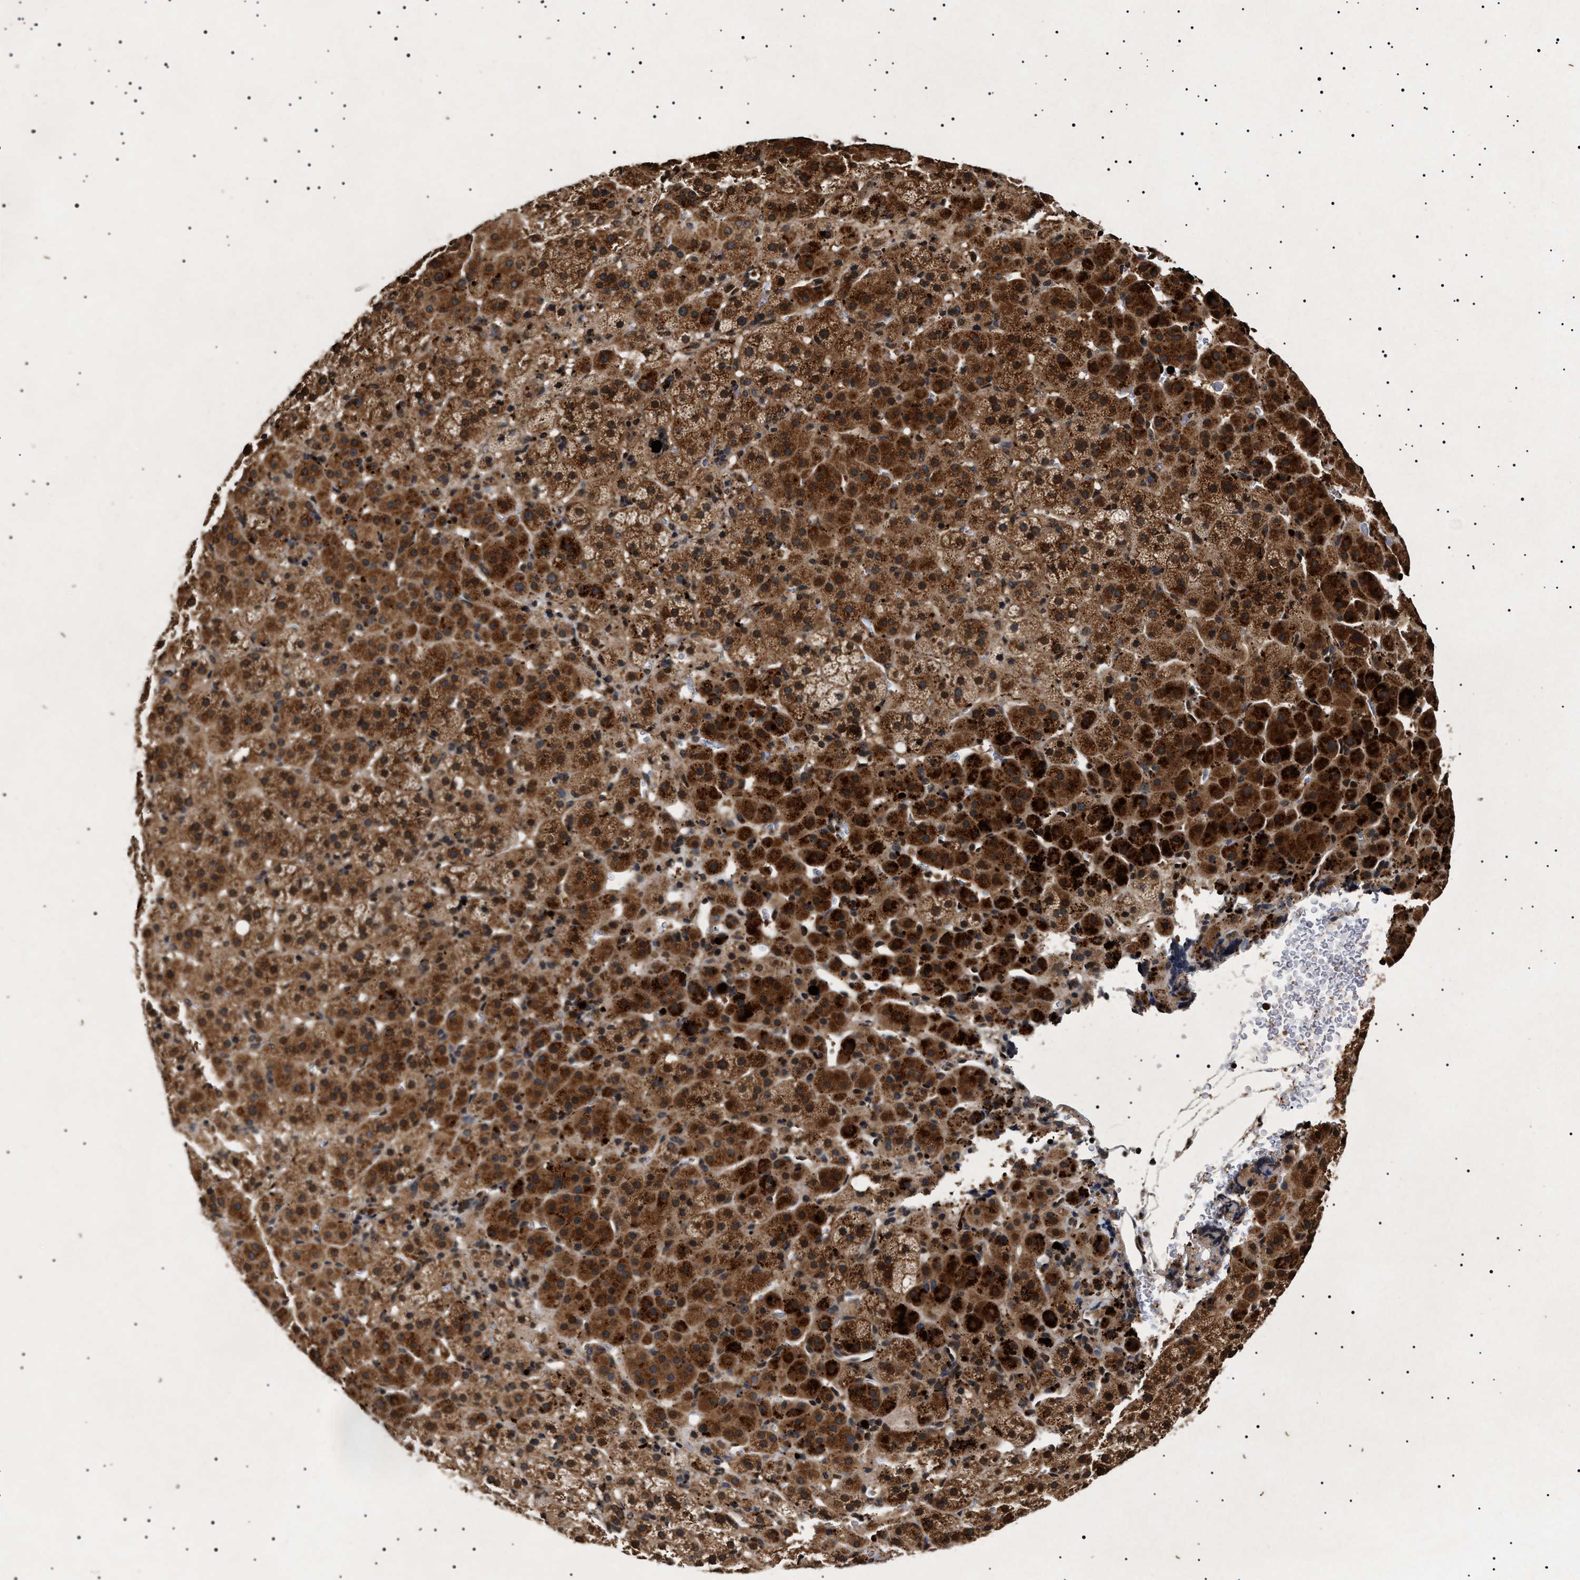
{"staining": {"intensity": "strong", "quantity": ">75%", "location": "cytoplasmic/membranous"}, "tissue": "adrenal gland", "cell_type": "Glandular cells", "image_type": "normal", "snomed": [{"axis": "morphology", "description": "Normal tissue, NOS"}, {"axis": "topography", "description": "Adrenal gland"}], "caption": "Immunohistochemical staining of normal adrenal gland displays strong cytoplasmic/membranous protein staining in about >75% of glandular cells. Immunohistochemistry (ihc) stains the protein in brown and the nuclei are stained blue.", "gene": "KIF21A", "patient": {"sex": "female", "age": 57}}